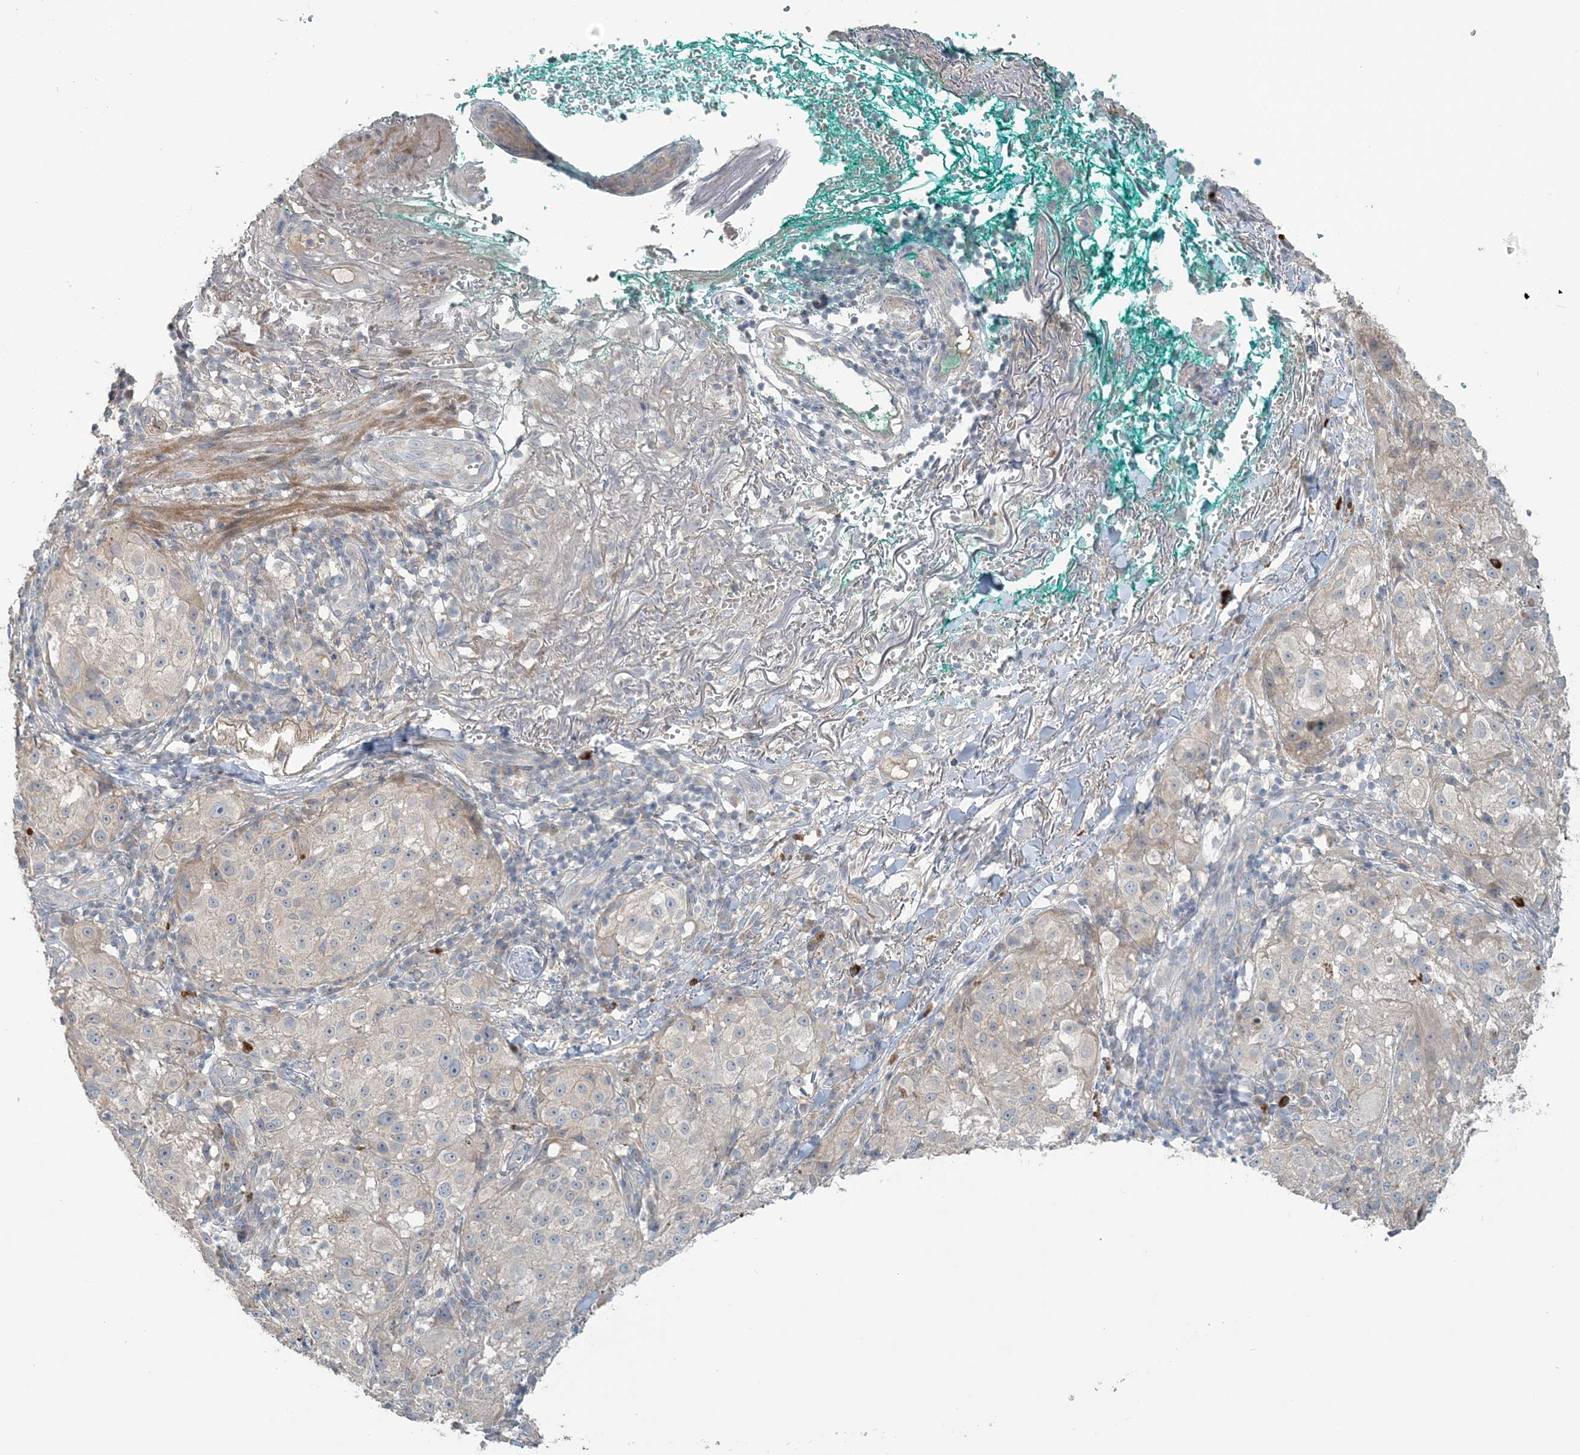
{"staining": {"intensity": "negative", "quantity": "none", "location": "none"}, "tissue": "melanoma", "cell_type": "Tumor cells", "image_type": "cancer", "snomed": [{"axis": "morphology", "description": "Necrosis, NOS"}, {"axis": "morphology", "description": "Malignant melanoma, NOS"}, {"axis": "topography", "description": "Skin"}], "caption": "This is a photomicrograph of immunohistochemistry staining of malignant melanoma, which shows no staining in tumor cells.", "gene": "SLC4A10", "patient": {"sex": "female", "age": 87}}